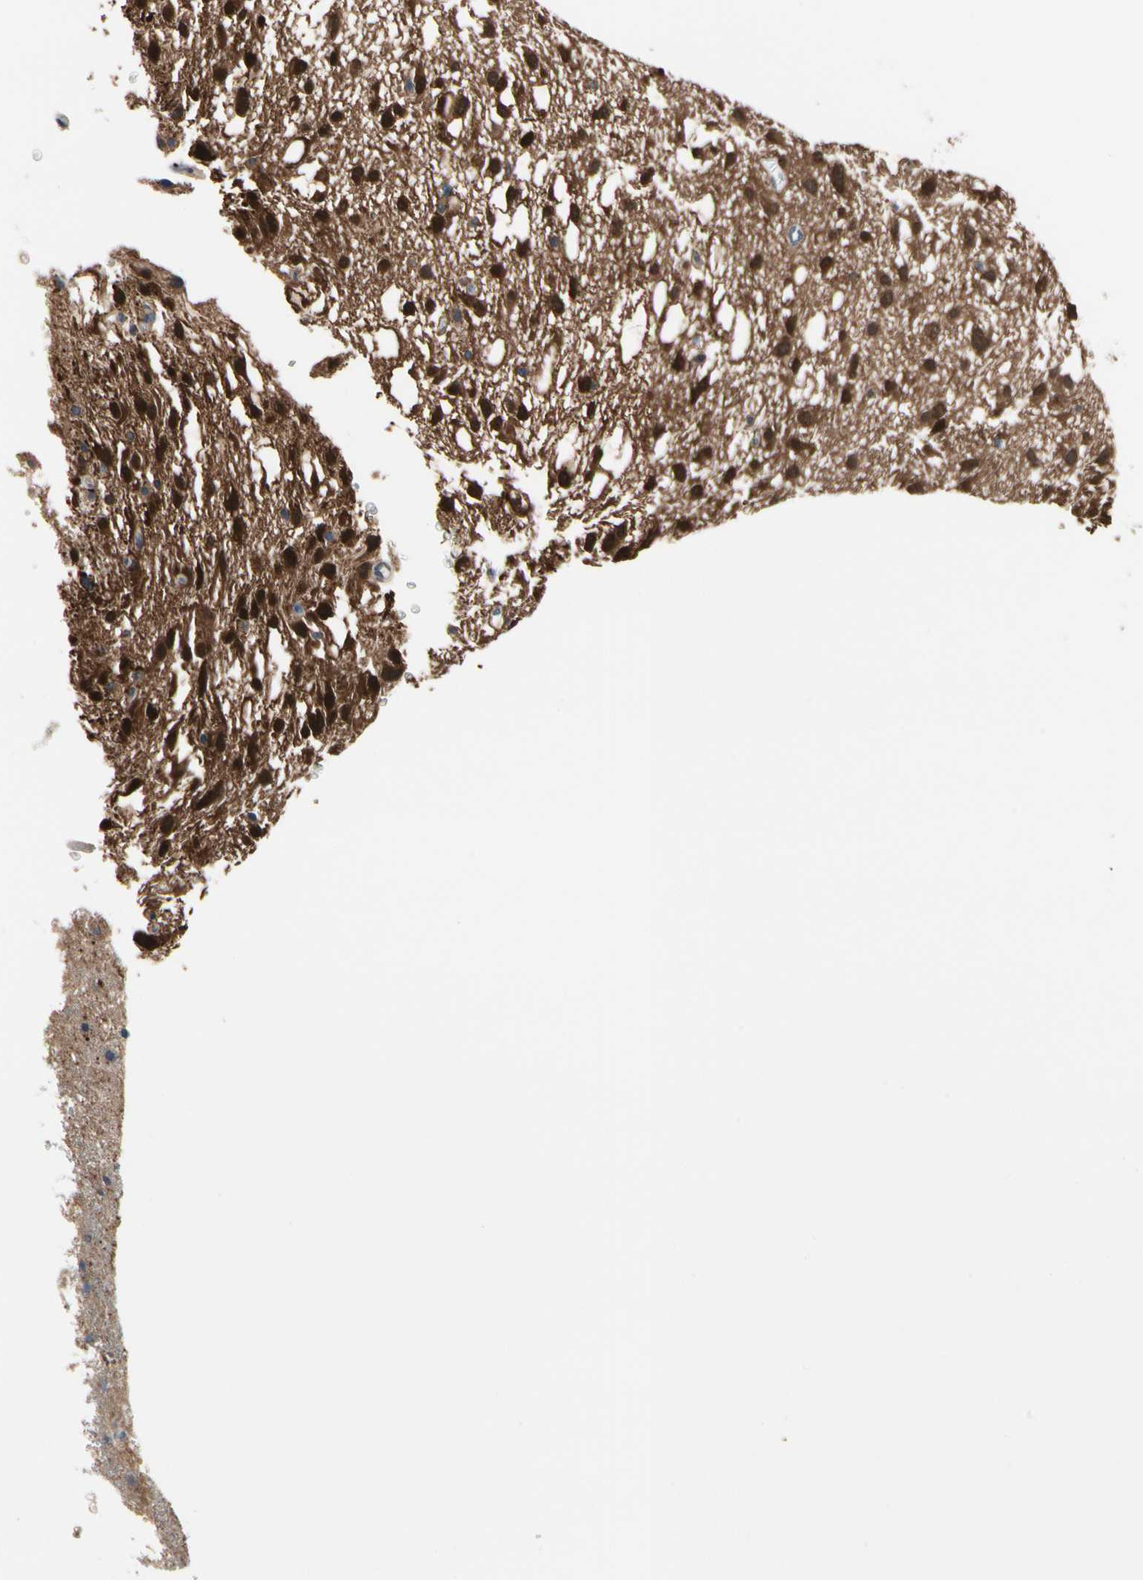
{"staining": {"intensity": "strong", "quantity": "25%-75%", "location": "nuclear"}, "tissue": "glioma", "cell_type": "Tumor cells", "image_type": "cancer", "snomed": [{"axis": "morphology", "description": "Glioma, malignant, Low grade"}, {"axis": "topography", "description": "Brain"}], "caption": "Protein expression analysis of human glioma reveals strong nuclear positivity in about 25%-75% of tumor cells.", "gene": "PRDX6", "patient": {"sex": "male", "age": 77}}